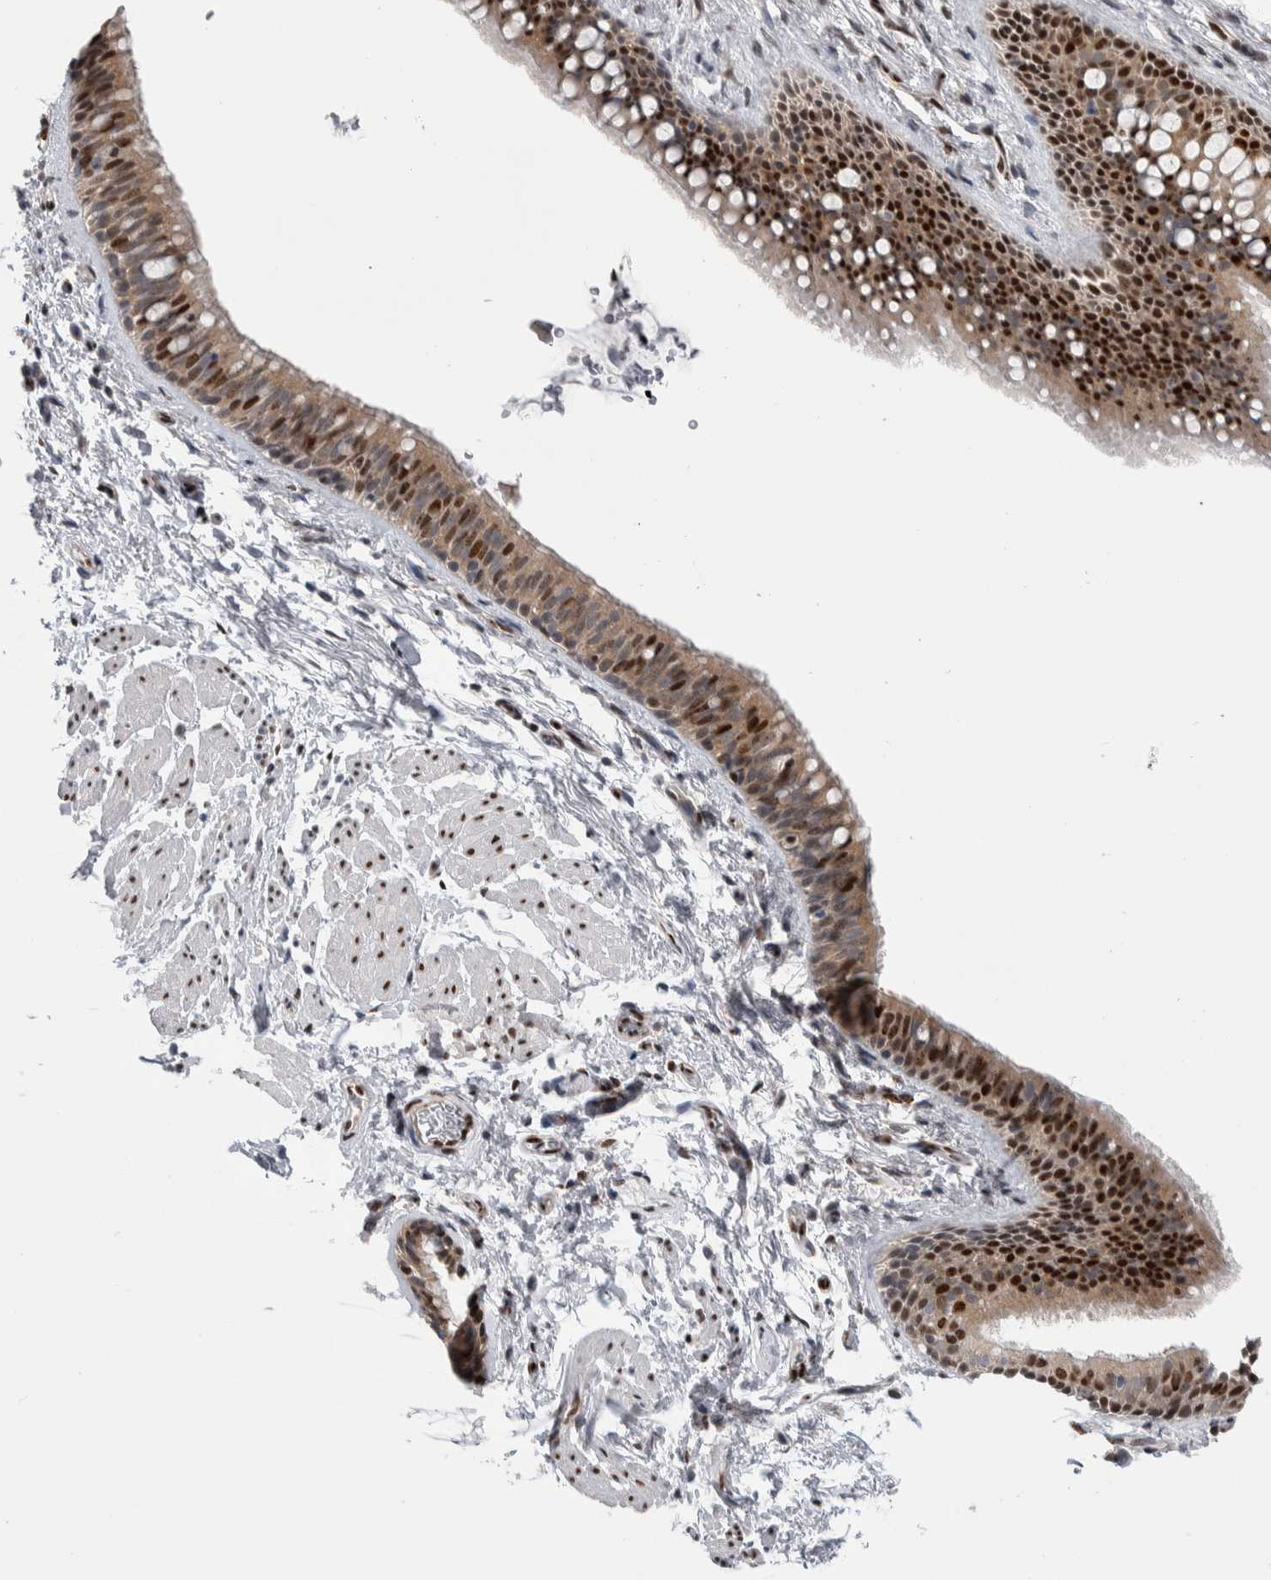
{"staining": {"intensity": "strong", "quantity": ">75%", "location": "nuclear"}, "tissue": "bronchus", "cell_type": "Respiratory epithelial cells", "image_type": "normal", "snomed": [{"axis": "morphology", "description": "Normal tissue, NOS"}, {"axis": "topography", "description": "Cartilage tissue"}, {"axis": "topography", "description": "Bronchus"}, {"axis": "topography", "description": "Lung"}], "caption": "Immunohistochemistry image of unremarkable human bronchus stained for a protein (brown), which reveals high levels of strong nuclear positivity in about >75% of respiratory epithelial cells.", "gene": "TAX1BP1", "patient": {"sex": "male", "age": 64}}